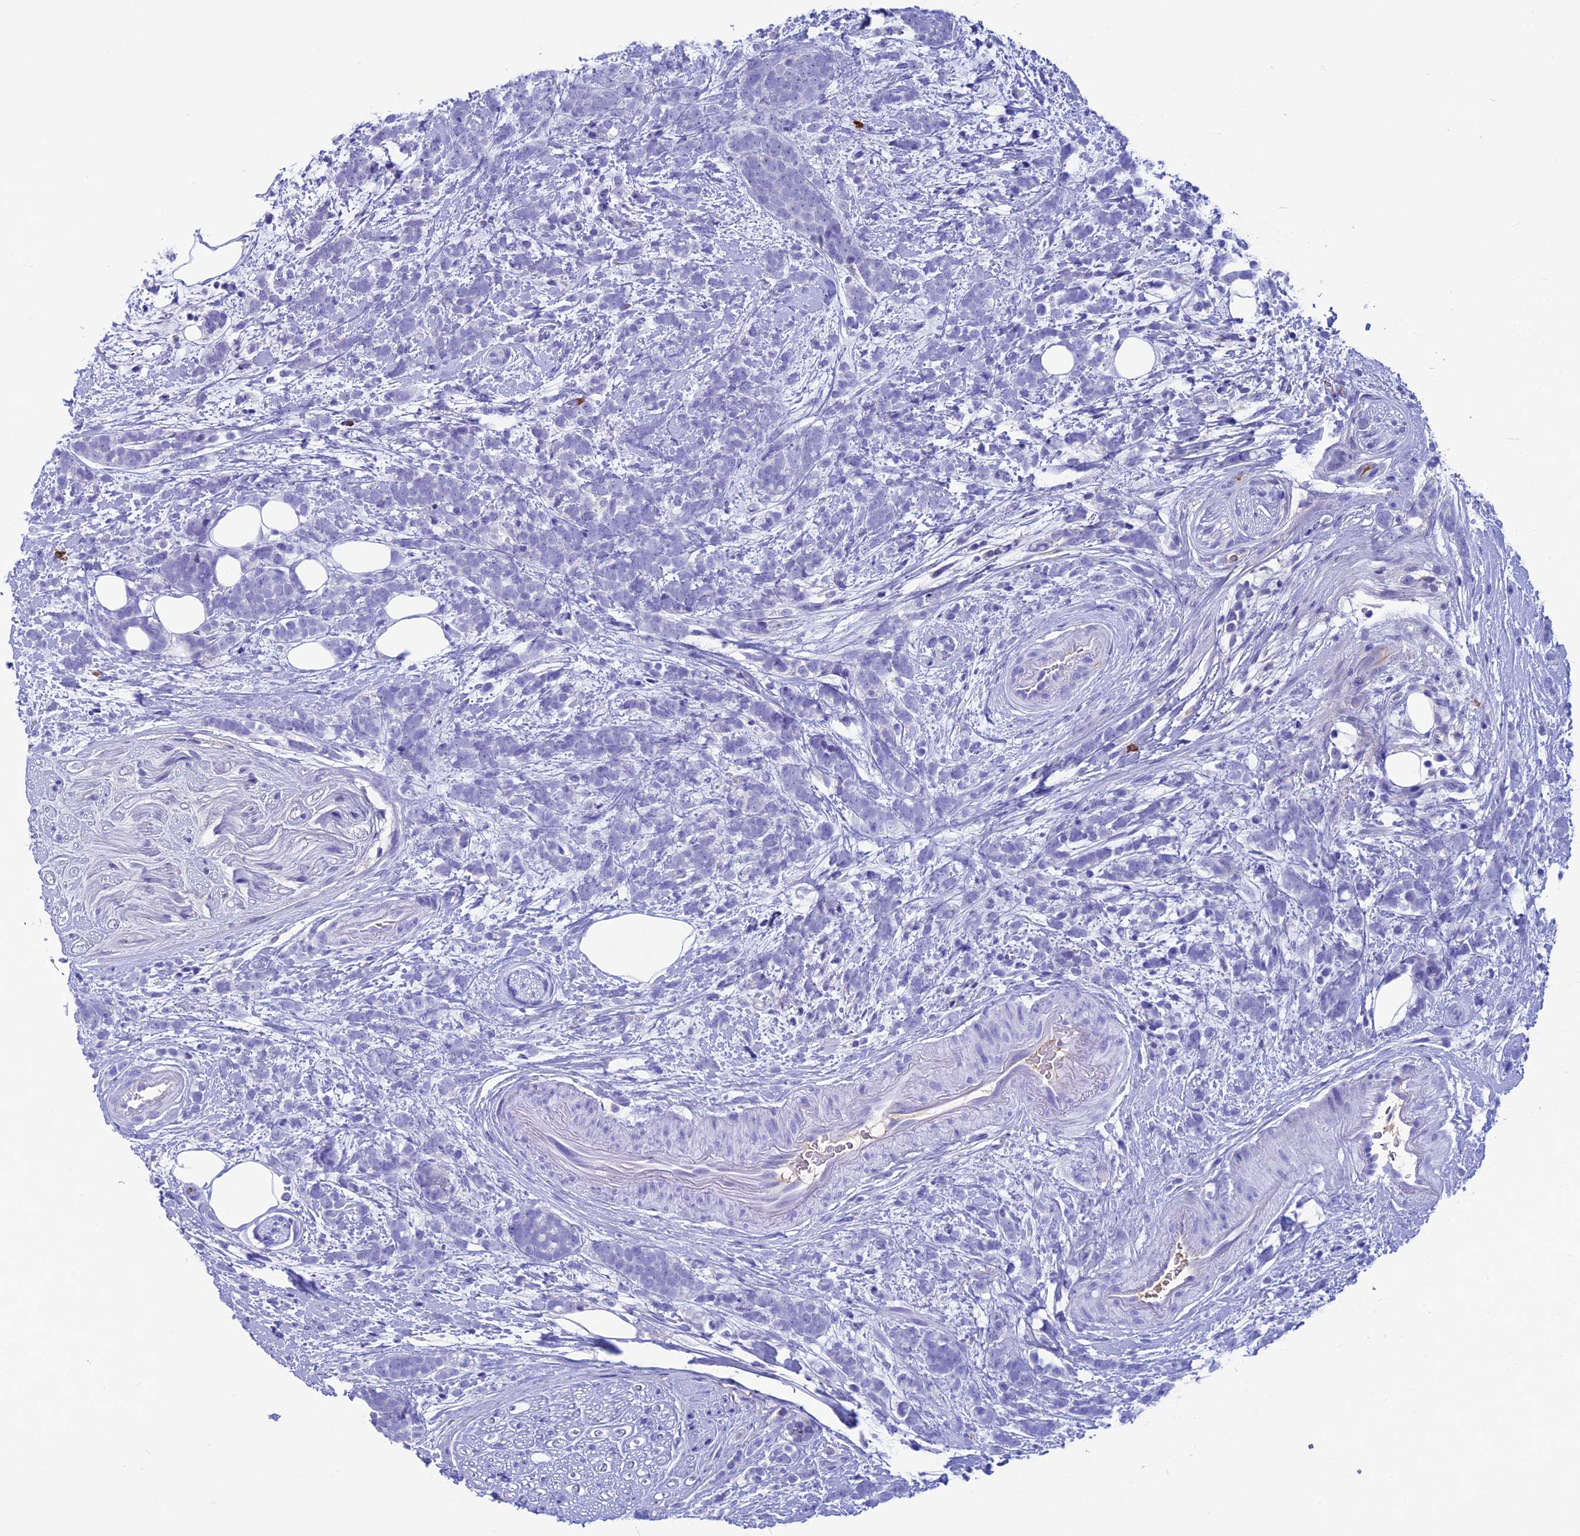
{"staining": {"intensity": "negative", "quantity": "none", "location": "none"}, "tissue": "breast cancer", "cell_type": "Tumor cells", "image_type": "cancer", "snomed": [{"axis": "morphology", "description": "Lobular carcinoma"}, {"axis": "topography", "description": "Breast"}], "caption": "A photomicrograph of breast lobular carcinoma stained for a protein demonstrates no brown staining in tumor cells.", "gene": "IGSF6", "patient": {"sex": "female", "age": 58}}